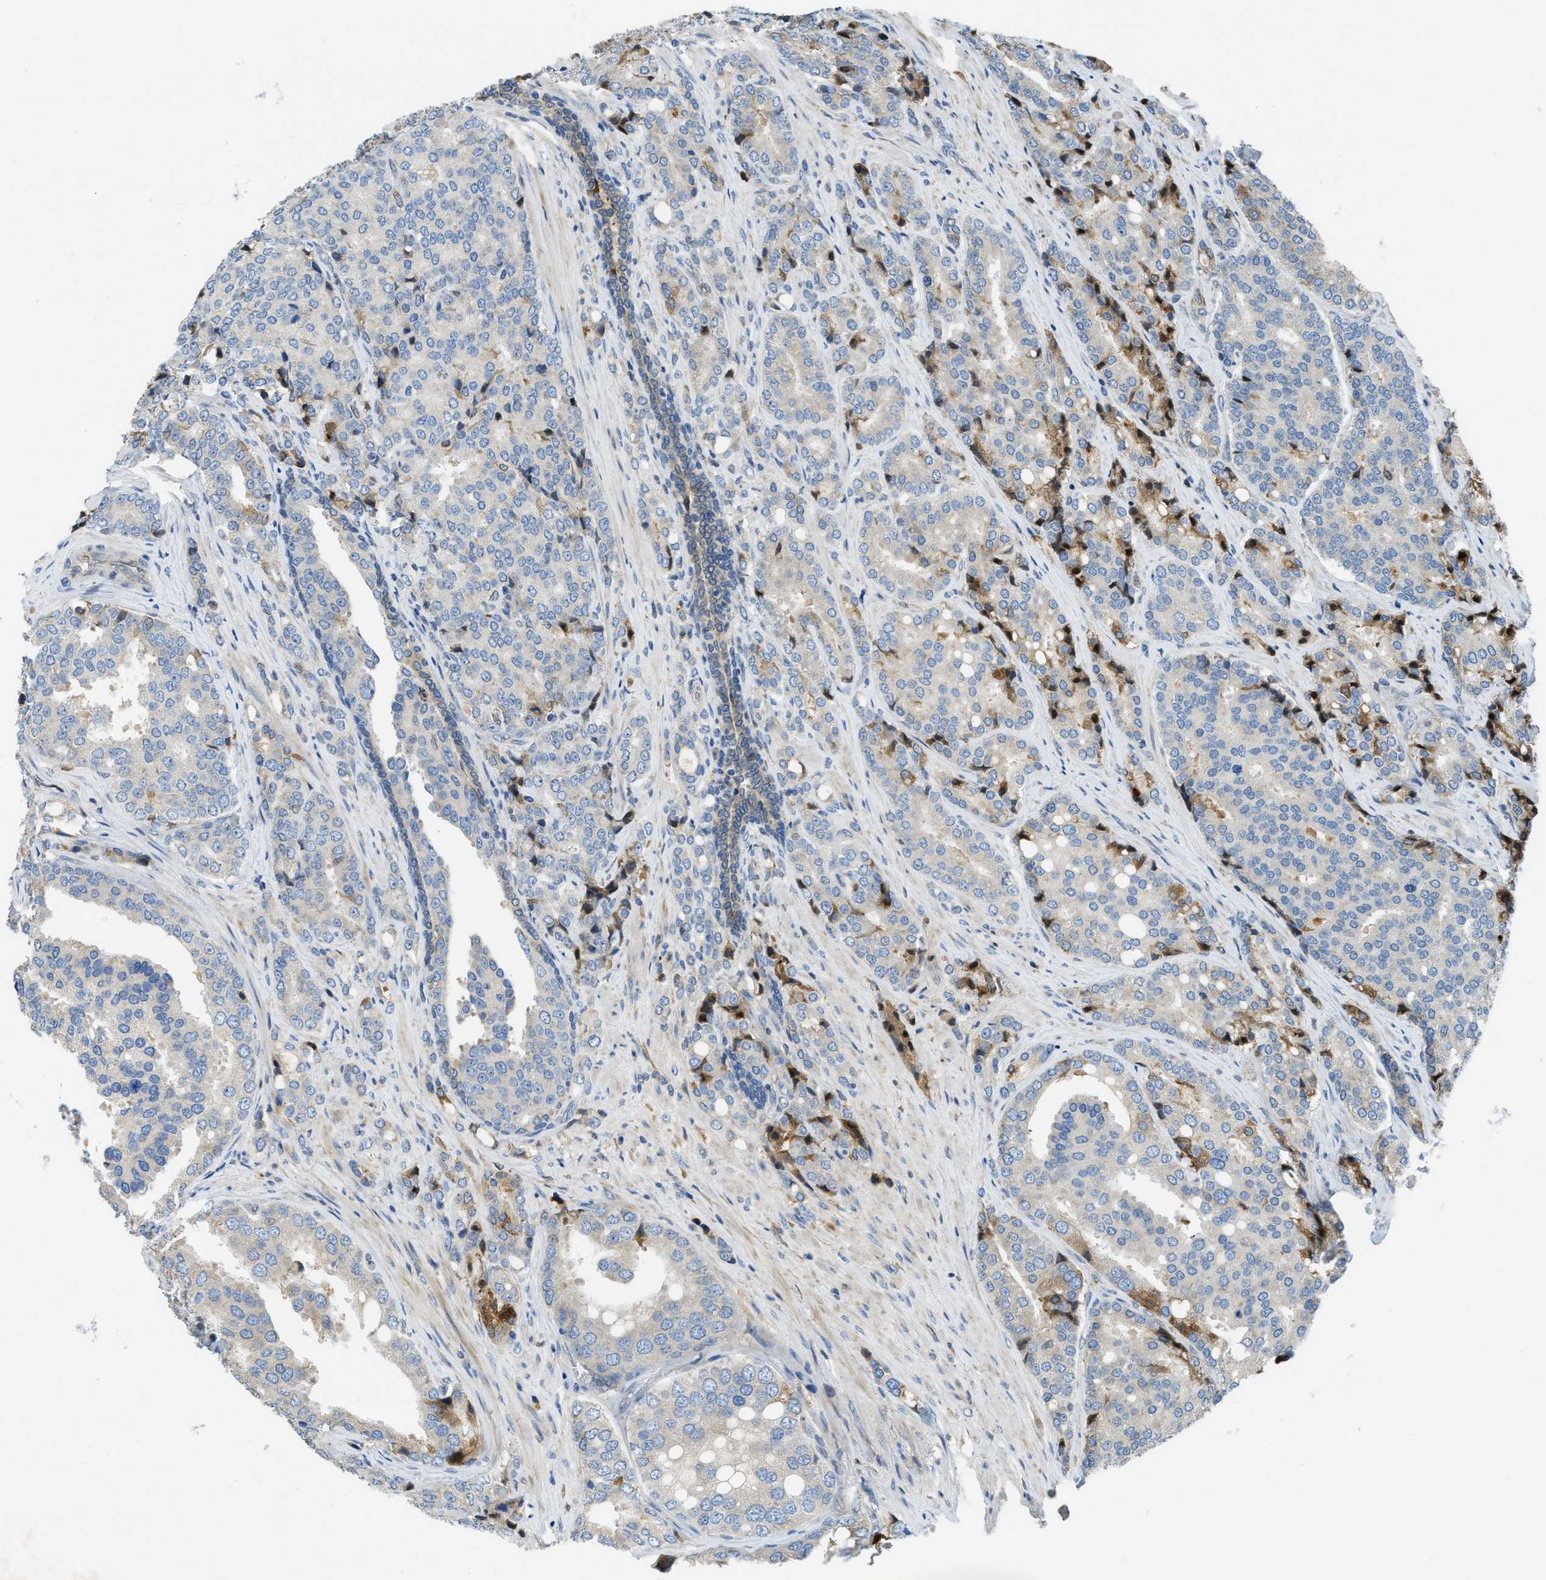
{"staining": {"intensity": "negative", "quantity": "none", "location": "none"}, "tissue": "prostate cancer", "cell_type": "Tumor cells", "image_type": "cancer", "snomed": [{"axis": "morphology", "description": "Adenocarcinoma, High grade"}, {"axis": "topography", "description": "Prostate"}], "caption": "A histopathology image of human prostate high-grade adenocarcinoma is negative for staining in tumor cells.", "gene": "MPDU1", "patient": {"sex": "male", "age": 50}}